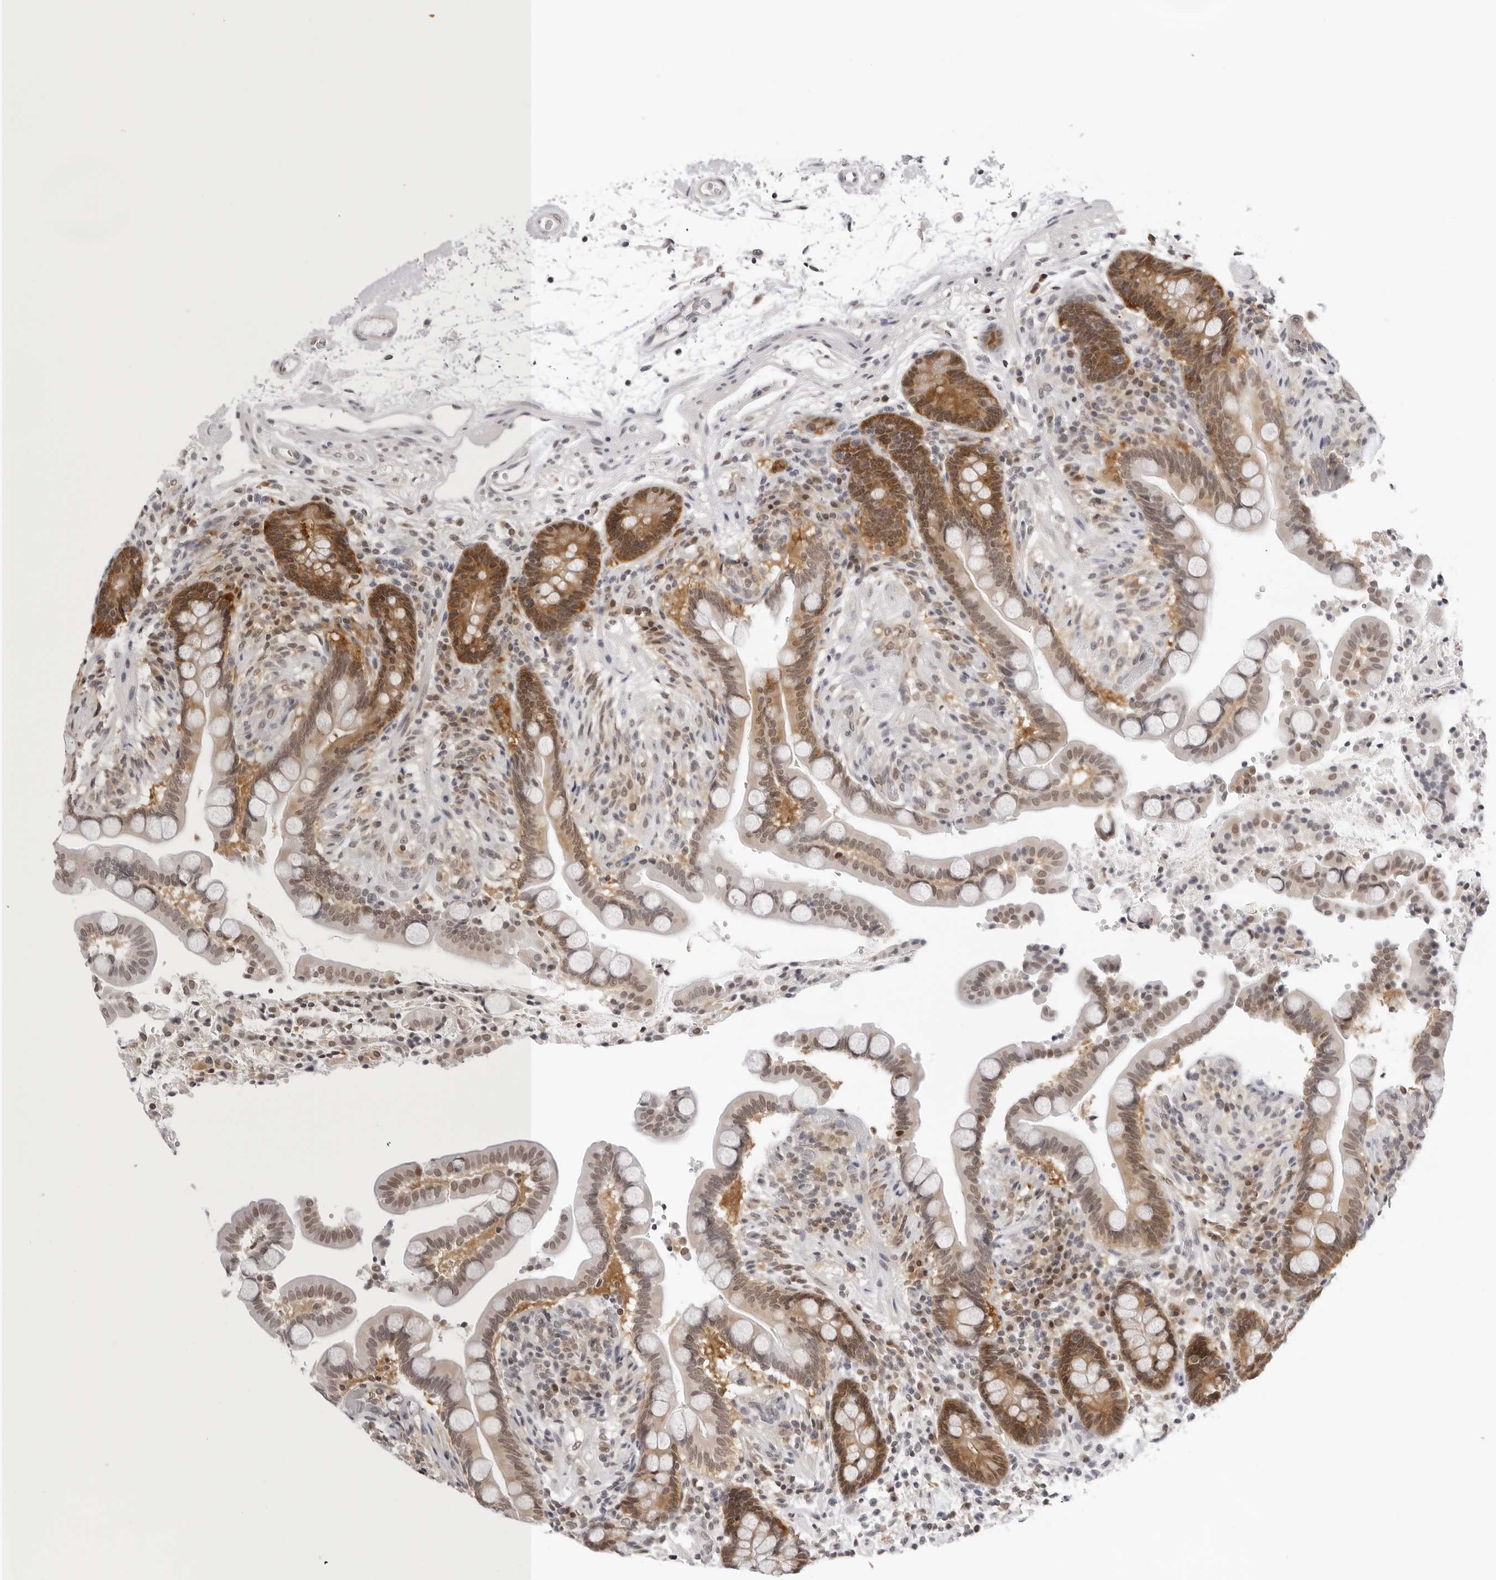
{"staining": {"intensity": "negative", "quantity": "none", "location": "none"}, "tissue": "colon", "cell_type": "Endothelial cells", "image_type": "normal", "snomed": [{"axis": "morphology", "description": "Normal tissue, NOS"}, {"axis": "topography", "description": "Colon"}], "caption": "IHC histopathology image of unremarkable human colon stained for a protein (brown), which demonstrates no expression in endothelial cells.", "gene": "WDR77", "patient": {"sex": "male", "age": 73}}